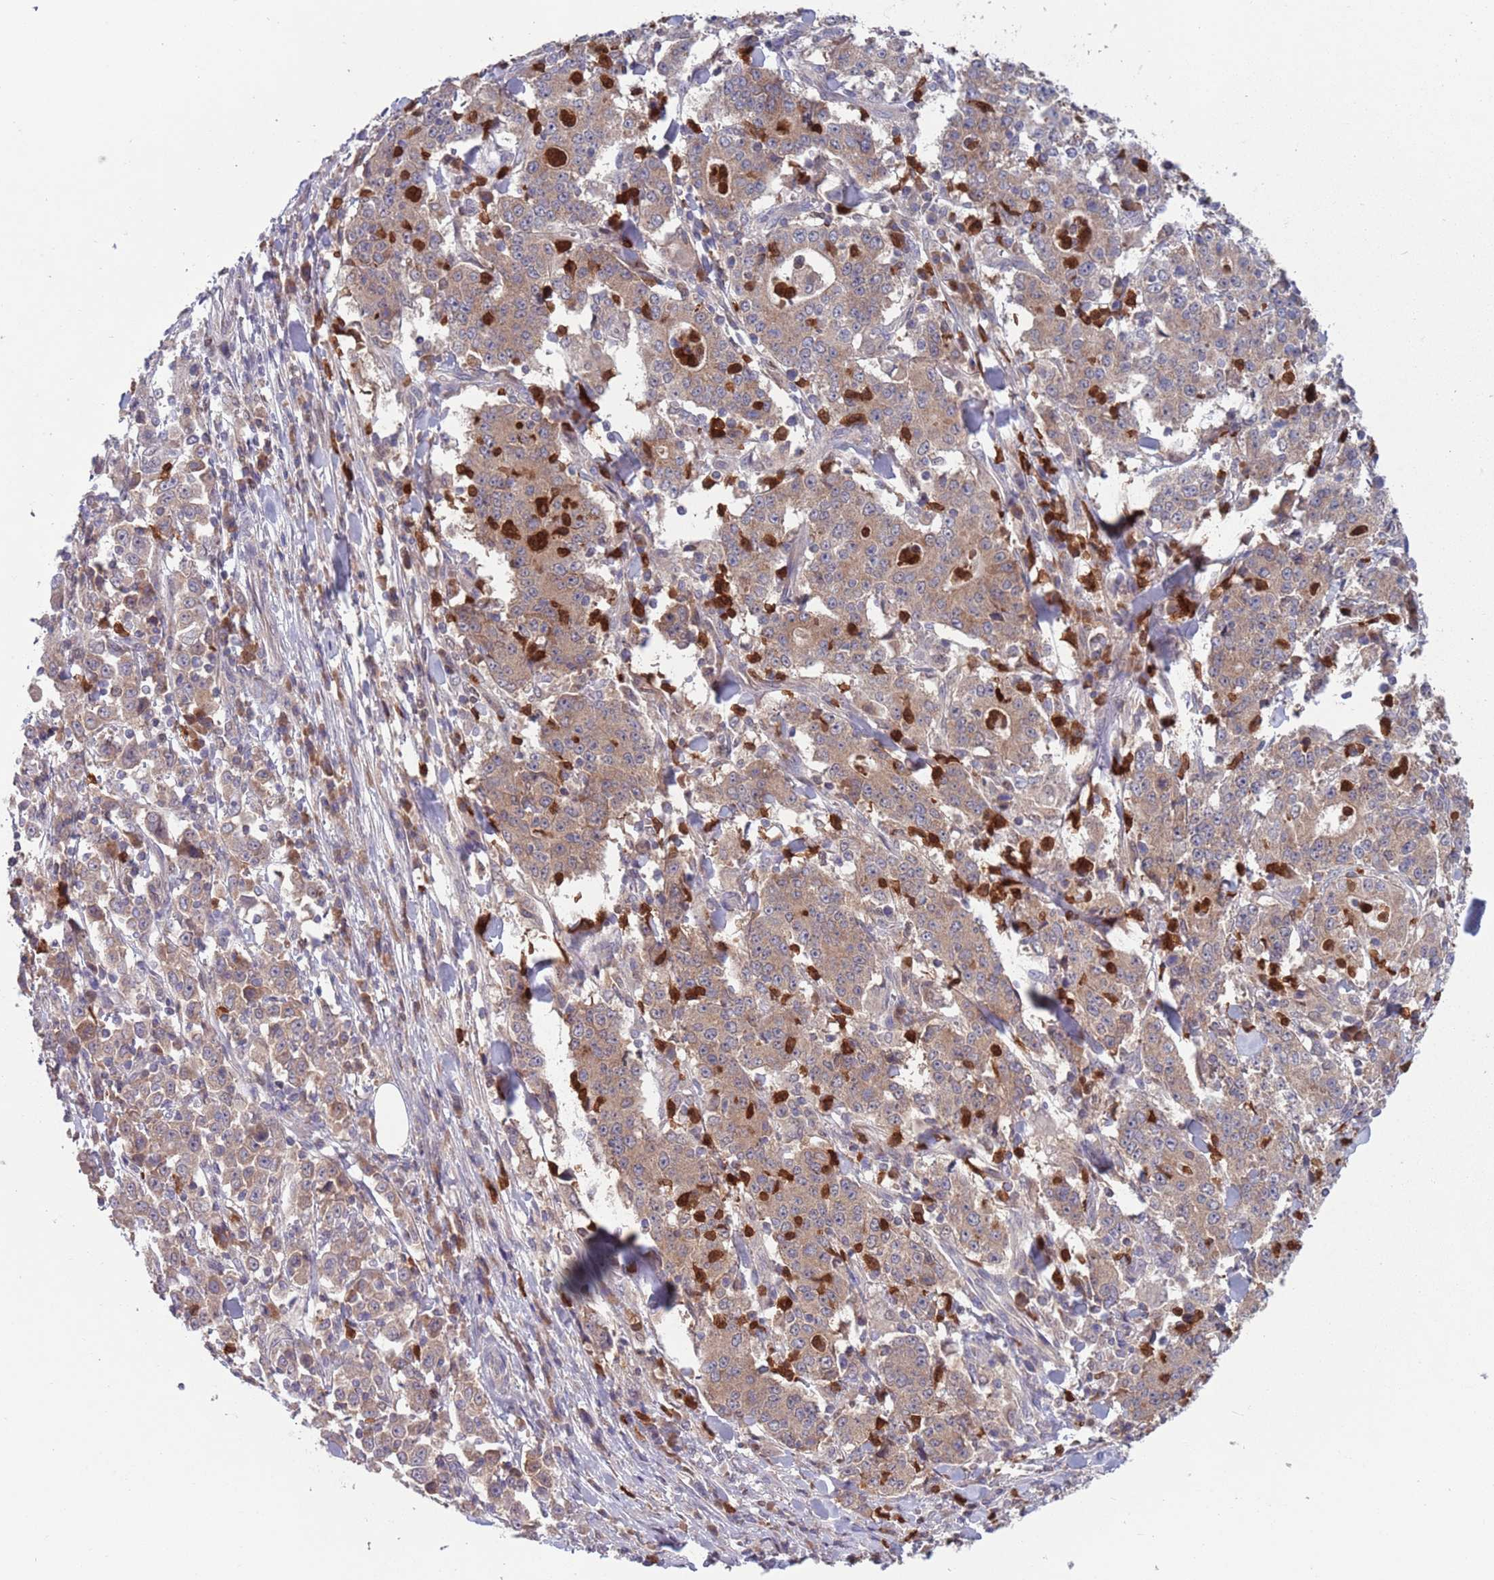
{"staining": {"intensity": "moderate", "quantity": ">75%", "location": "cytoplasmic/membranous"}, "tissue": "stomach cancer", "cell_type": "Tumor cells", "image_type": "cancer", "snomed": [{"axis": "morphology", "description": "Normal tissue, NOS"}, {"axis": "morphology", "description": "Adenocarcinoma, NOS"}, {"axis": "topography", "description": "Stomach, upper"}, {"axis": "topography", "description": "Stomach"}], "caption": "Brown immunohistochemical staining in stomach adenocarcinoma displays moderate cytoplasmic/membranous positivity in approximately >75% of tumor cells.", "gene": "TYW1", "patient": {"sex": "male", "age": 59}}